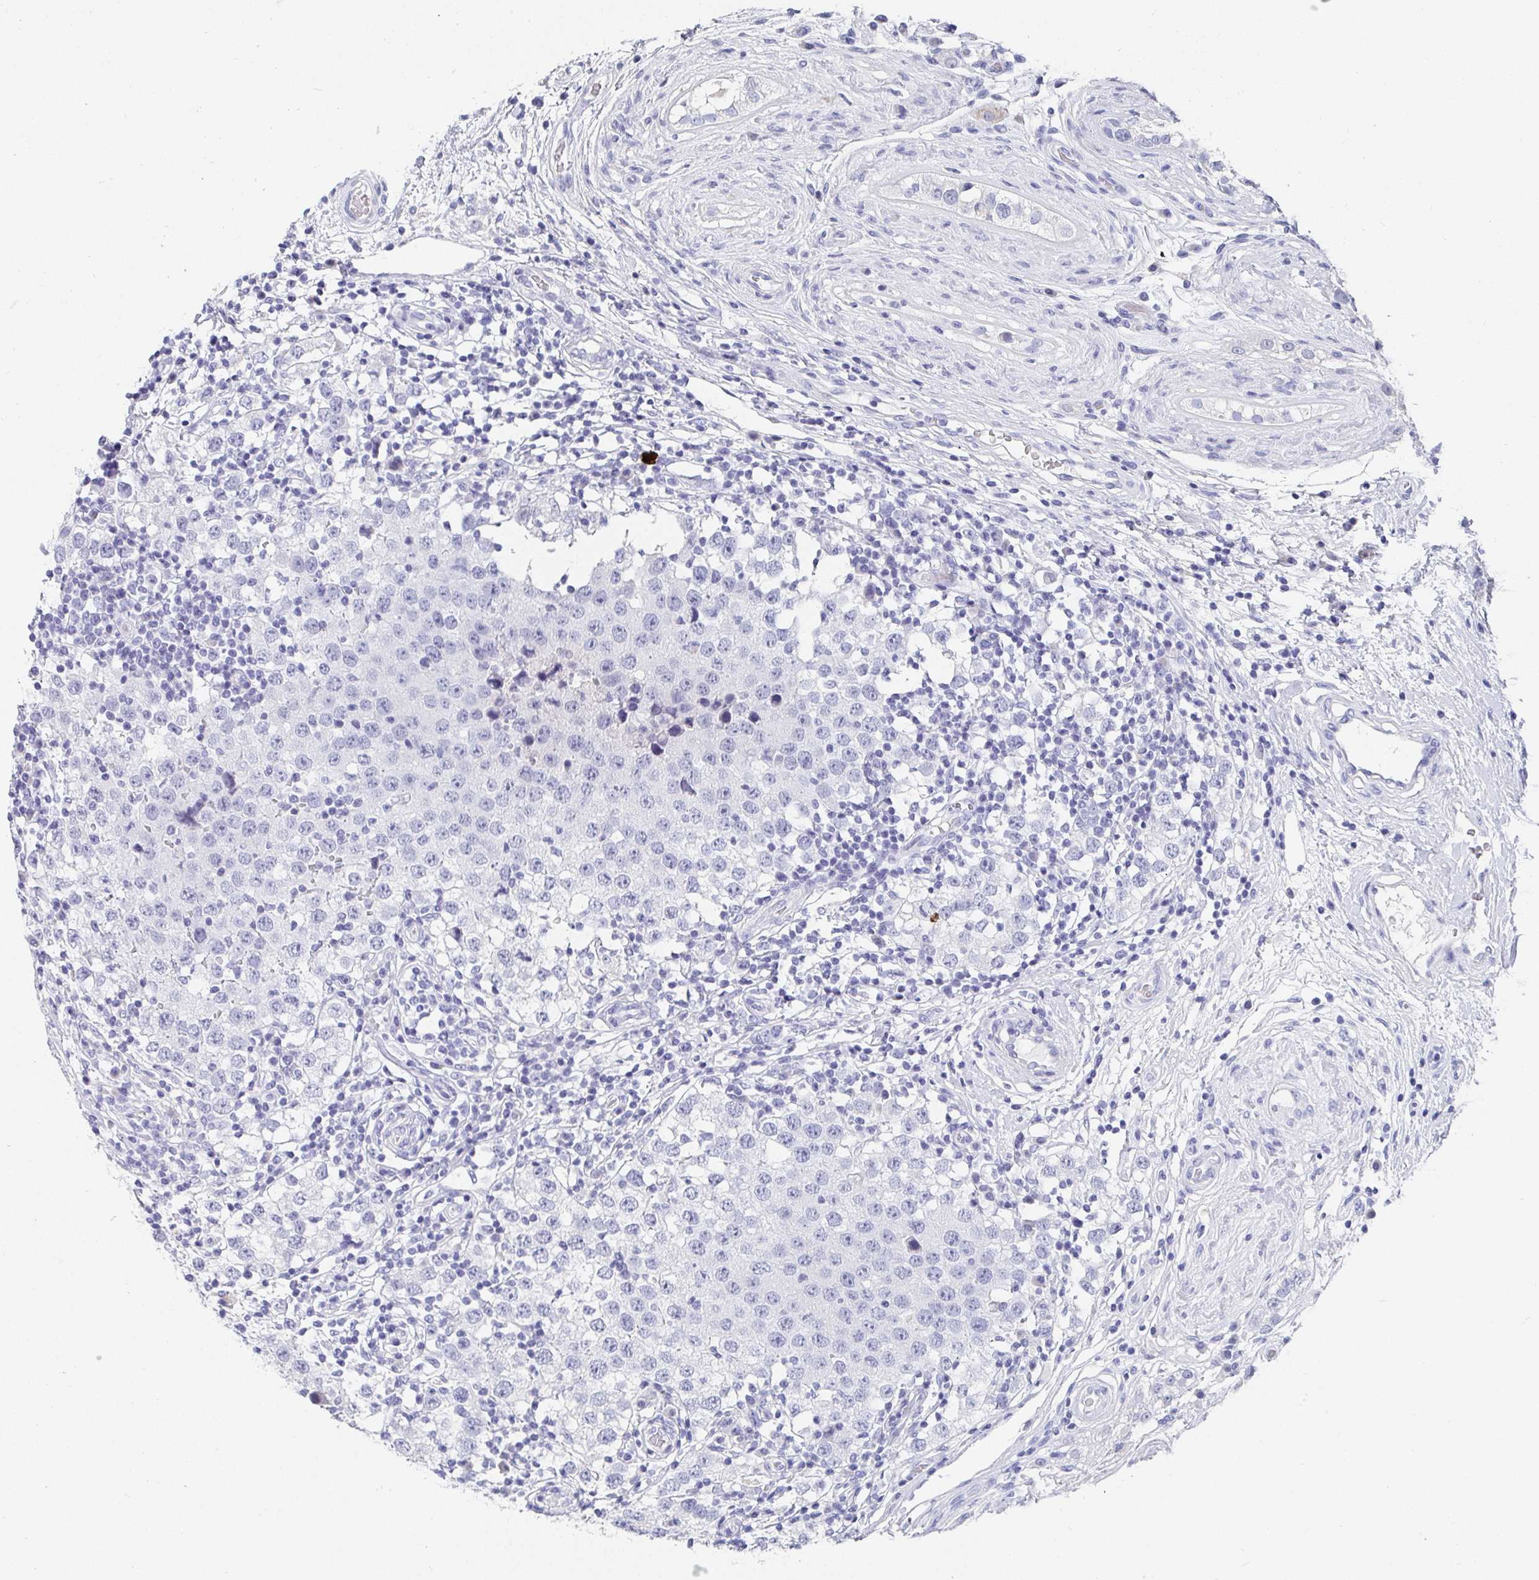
{"staining": {"intensity": "negative", "quantity": "none", "location": "none"}, "tissue": "testis cancer", "cell_type": "Tumor cells", "image_type": "cancer", "snomed": [{"axis": "morphology", "description": "Seminoma, NOS"}, {"axis": "topography", "description": "Testis"}], "caption": "The IHC image has no significant positivity in tumor cells of testis seminoma tissue.", "gene": "GRIA1", "patient": {"sex": "male", "age": 34}}